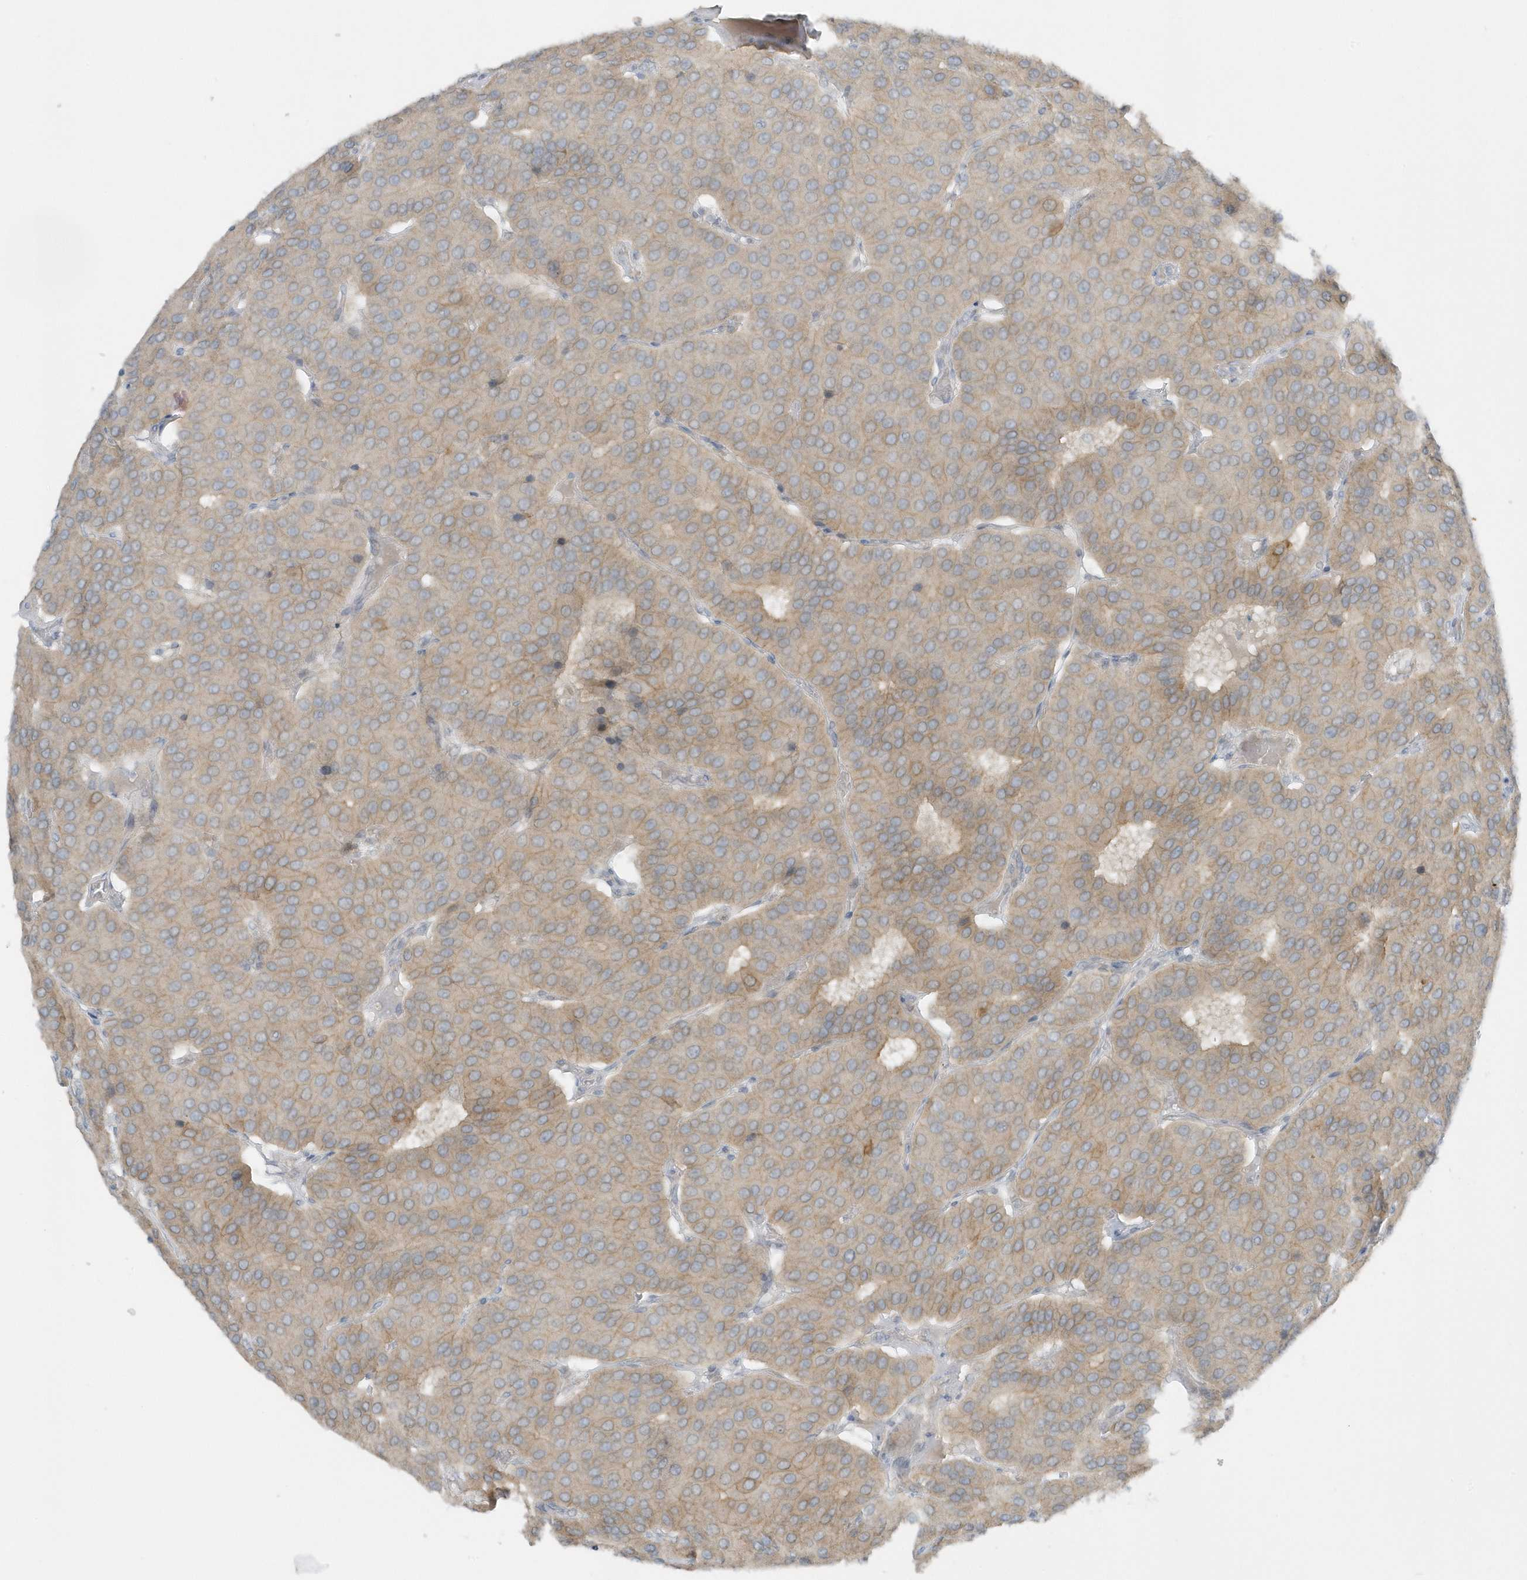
{"staining": {"intensity": "weak", "quantity": ">75%", "location": "cytoplasmic/membranous"}, "tissue": "parathyroid gland", "cell_type": "Glandular cells", "image_type": "normal", "snomed": [{"axis": "morphology", "description": "Normal tissue, NOS"}, {"axis": "morphology", "description": "Adenoma, NOS"}, {"axis": "topography", "description": "Parathyroid gland"}], "caption": "Immunohistochemistry (IHC) micrograph of benign human parathyroid gland stained for a protein (brown), which reveals low levels of weak cytoplasmic/membranous expression in about >75% of glandular cells.", "gene": "SCN3A", "patient": {"sex": "female", "age": 86}}